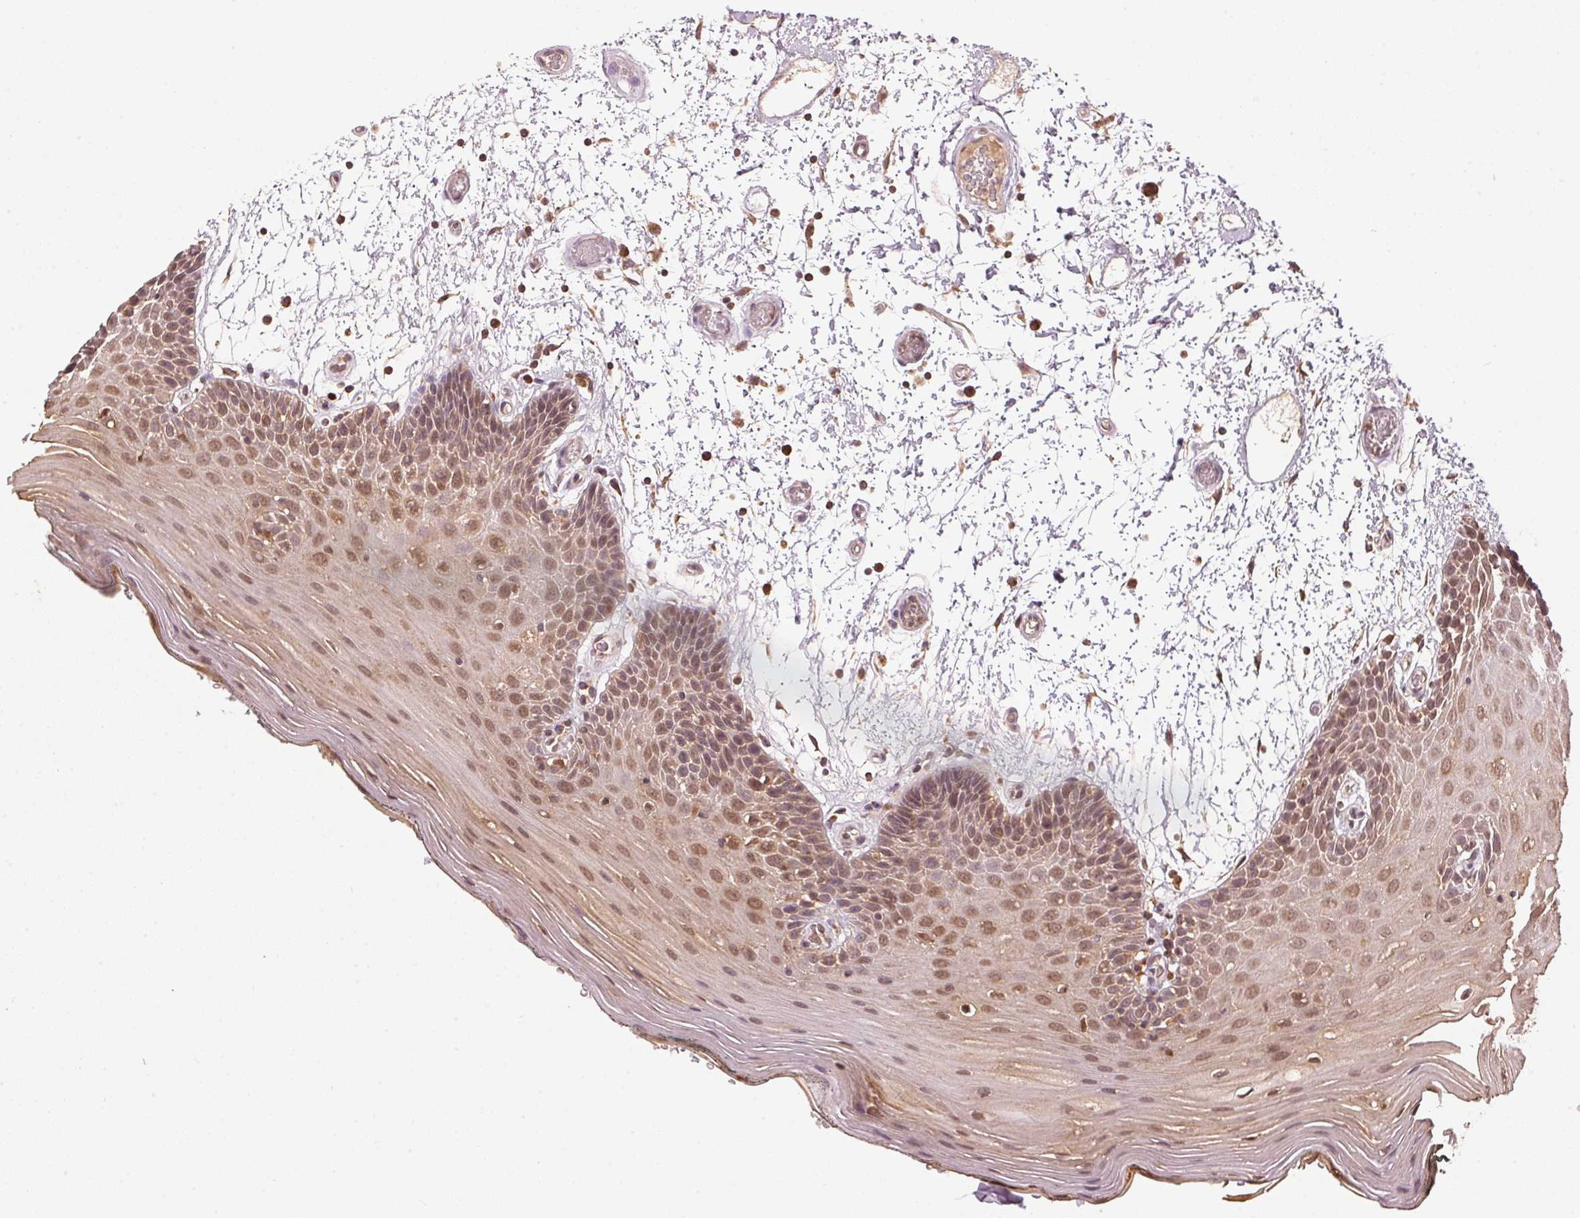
{"staining": {"intensity": "moderate", "quantity": "25%-75%", "location": "cytoplasmic/membranous,nuclear"}, "tissue": "oral mucosa", "cell_type": "Squamous epithelial cells", "image_type": "normal", "snomed": [{"axis": "morphology", "description": "Normal tissue, NOS"}, {"axis": "morphology", "description": "Squamous cell carcinoma, NOS"}, {"axis": "topography", "description": "Oral tissue"}, {"axis": "topography", "description": "Head-Neck"}], "caption": "This is a histology image of immunohistochemistry (IHC) staining of unremarkable oral mucosa, which shows moderate staining in the cytoplasmic/membranous,nuclear of squamous epithelial cells.", "gene": "ARHGAP6", "patient": {"sex": "male", "age": 52}}